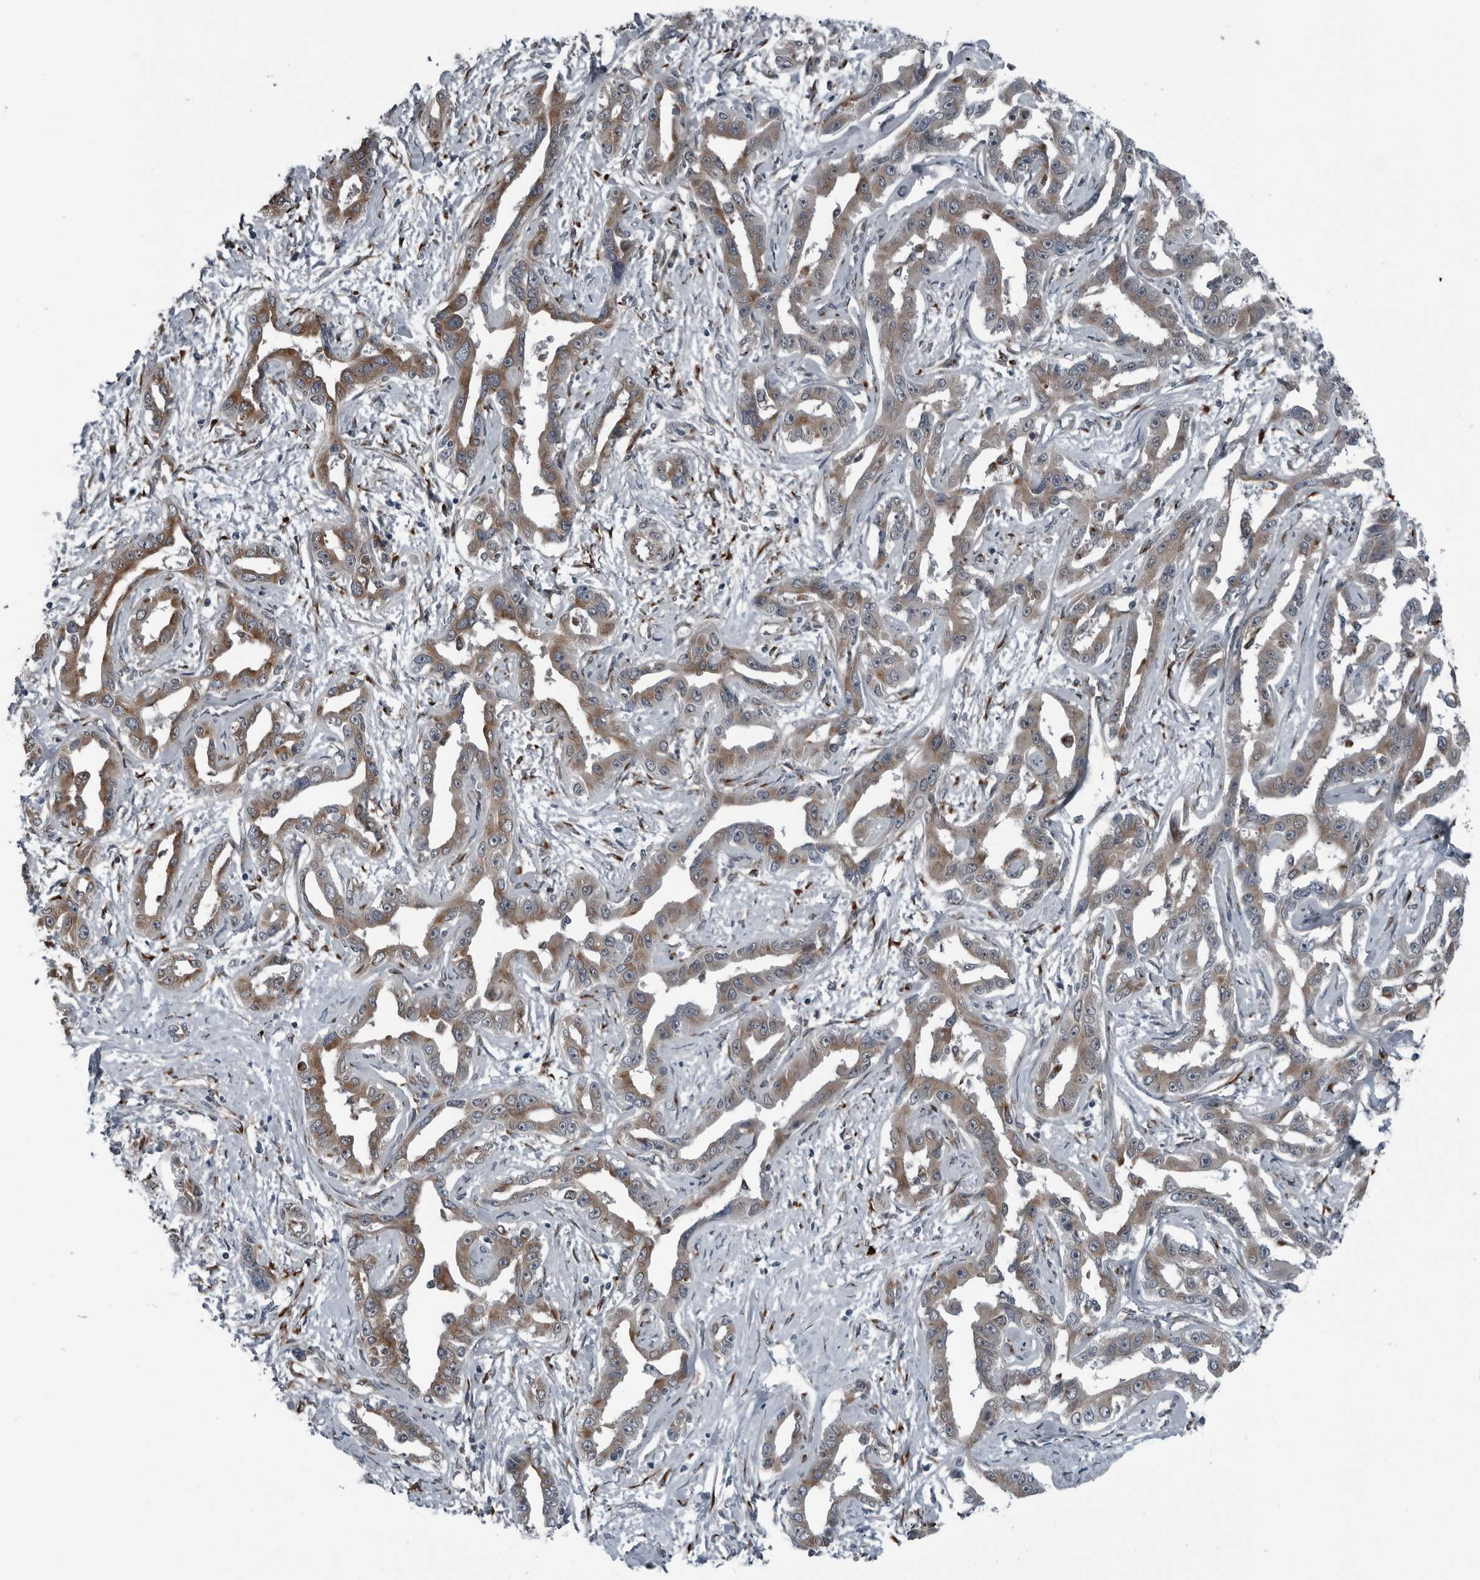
{"staining": {"intensity": "moderate", "quantity": ">75%", "location": "cytoplasmic/membranous"}, "tissue": "liver cancer", "cell_type": "Tumor cells", "image_type": "cancer", "snomed": [{"axis": "morphology", "description": "Cholangiocarcinoma"}, {"axis": "topography", "description": "Liver"}], "caption": "Liver cholangiocarcinoma stained with DAB (3,3'-diaminobenzidine) immunohistochemistry (IHC) demonstrates medium levels of moderate cytoplasmic/membranous expression in about >75% of tumor cells.", "gene": "CEP85", "patient": {"sex": "male", "age": 59}}